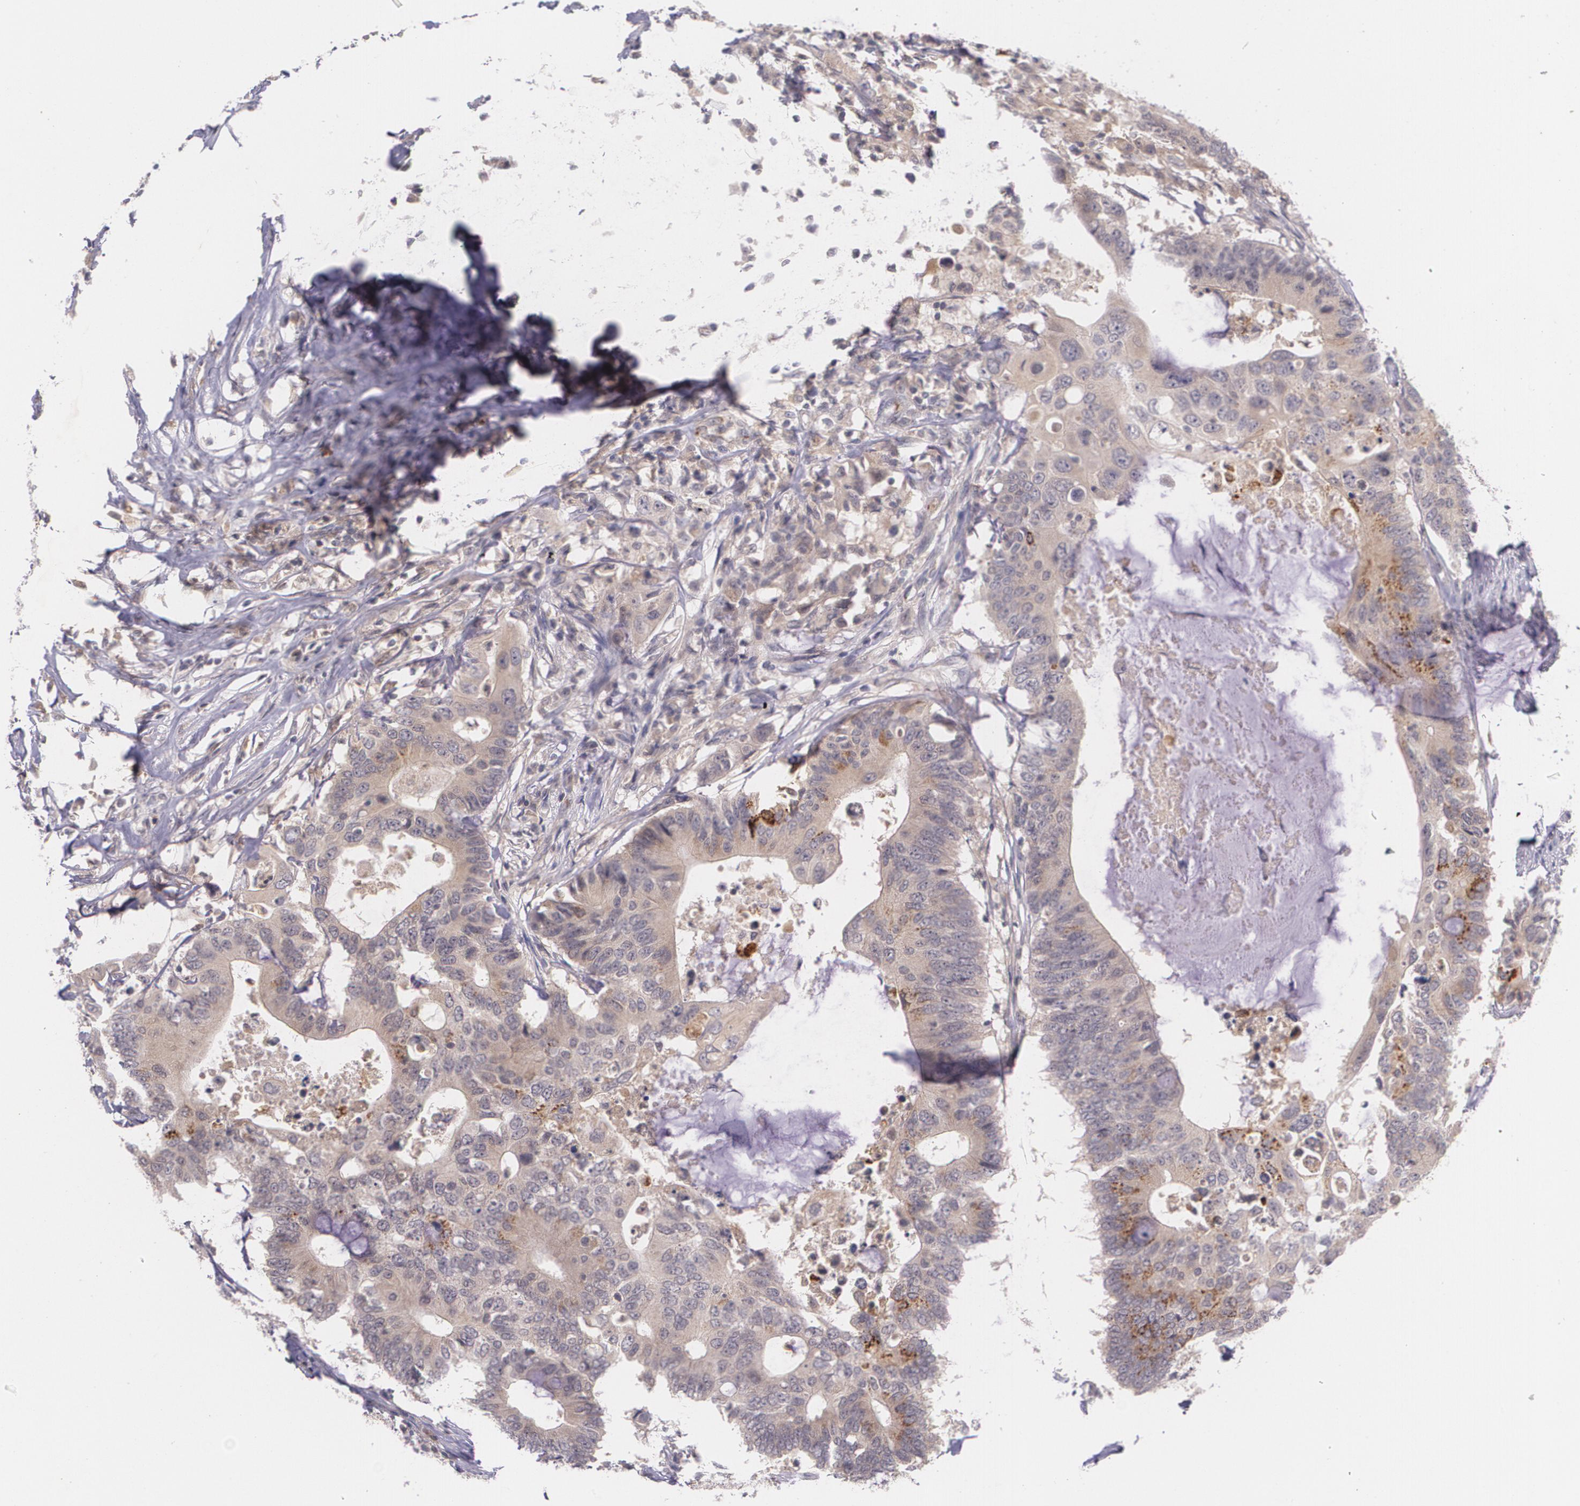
{"staining": {"intensity": "moderate", "quantity": ">75%", "location": "cytoplasmic/membranous"}, "tissue": "colorectal cancer", "cell_type": "Tumor cells", "image_type": "cancer", "snomed": [{"axis": "morphology", "description": "Adenocarcinoma, NOS"}, {"axis": "topography", "description": "Colon"}], "caption": "A micrograph of colorectal adenocarcinoma stained for a protein demonstrates moderate cytoplasmic/membranous brown staining in tumor cells. (IHC, brightfield microscopy, high magnification).", "gene": "TM4SF1", "patient": {"sex": "male", "age": 71}}